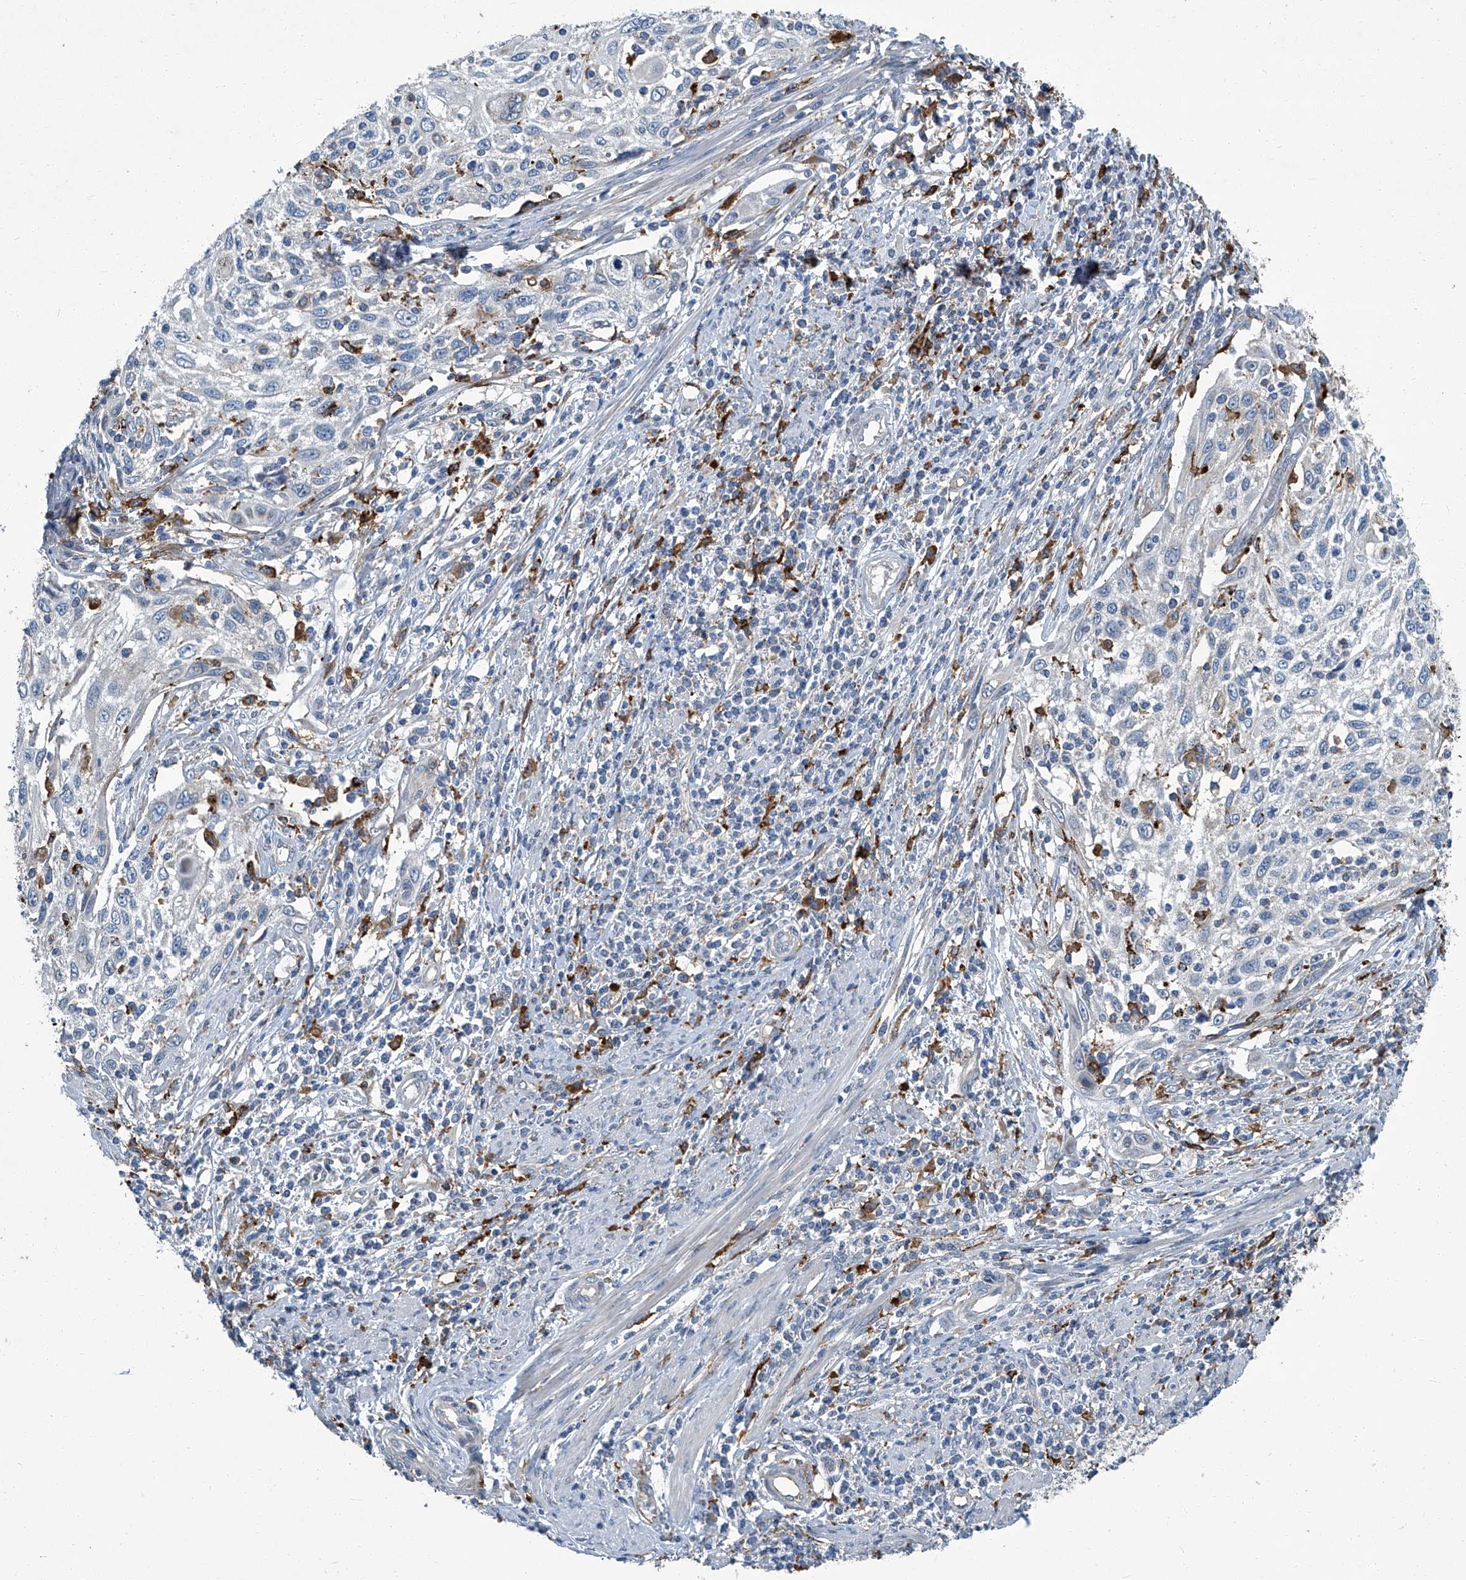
{"staining": {"intensity": "negative", "quantity": "none", "location": "none"}, "tissue": "cervical cancer", "cell_type": "Tumor cells", "image_type": "cancer", "snomed": [{"axis": "morphology", "description": "Squamous cell carcinoma, NOS"}, {"axis": "topography", "description": "Cervix"}], "caption": "Squamous cell carcinoma (cervical) was stained to show a protein in brown. There is no significant staining in tumor cells.", "gene": "FAM167A", "patient": {"sex": "female", "age": 70}}